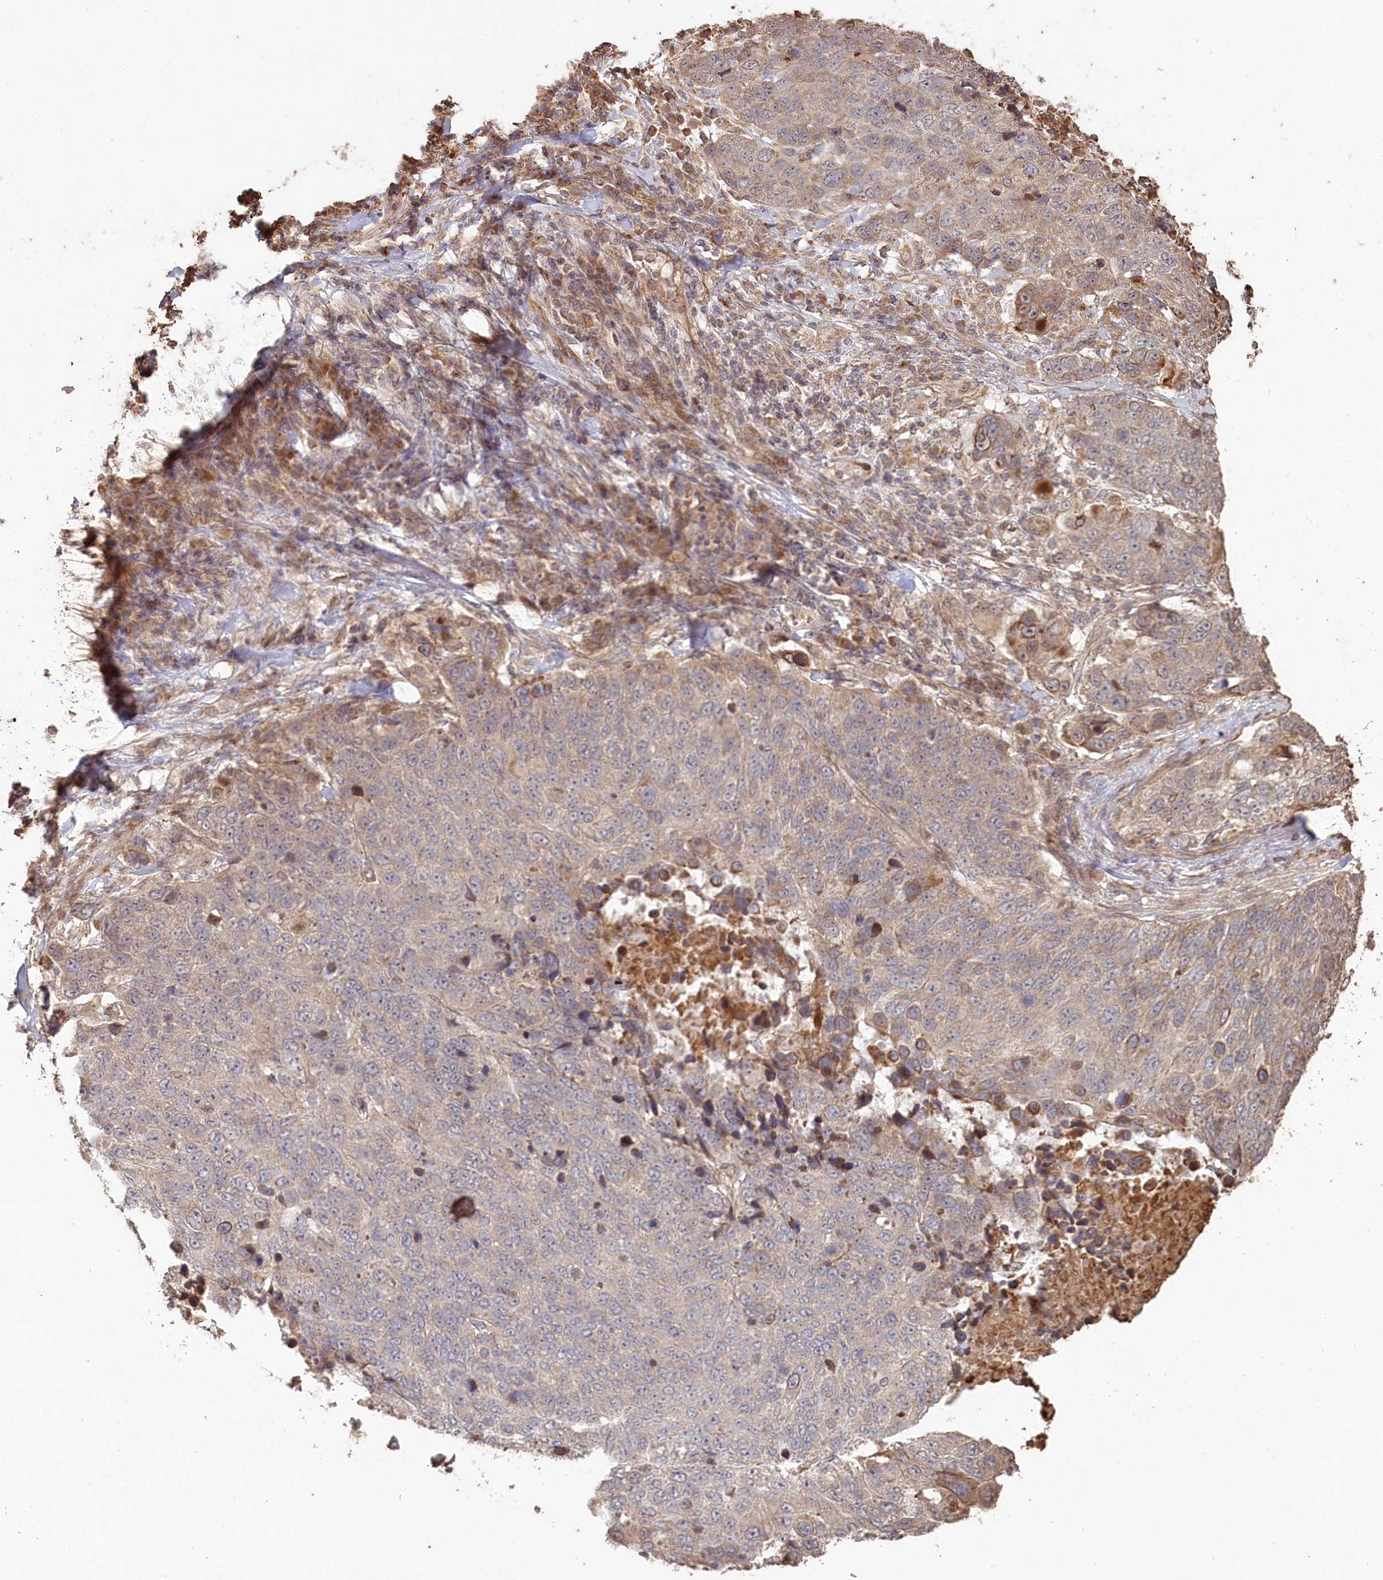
{"staining": {"intensity": "weak", "quantity": "<25%", "location": "cytoplasmic/membranous"}, "tissue": "lung cancer", "cell_type": "Tumor cells", "image_type": "cancer", "snomed": [{"axis": "morphology", "description": "Normal tissue, NOS"}, {"axis": "morphology", "description": "Squamous cell carcinoma, NOS"}, {"axis": "topography", "description": "Lymph node"}, {"axis": "topography", "description": "Lung"}], "caption": "Immunohistochemistry (IHC) micrograph of neoplastic tissue: lung squamous cell carcinoma stained with DAB demonstrates no significant protein expression in tumor cells.", "gene": "HAL", "patient": {"sex": "male", "age": 66}}